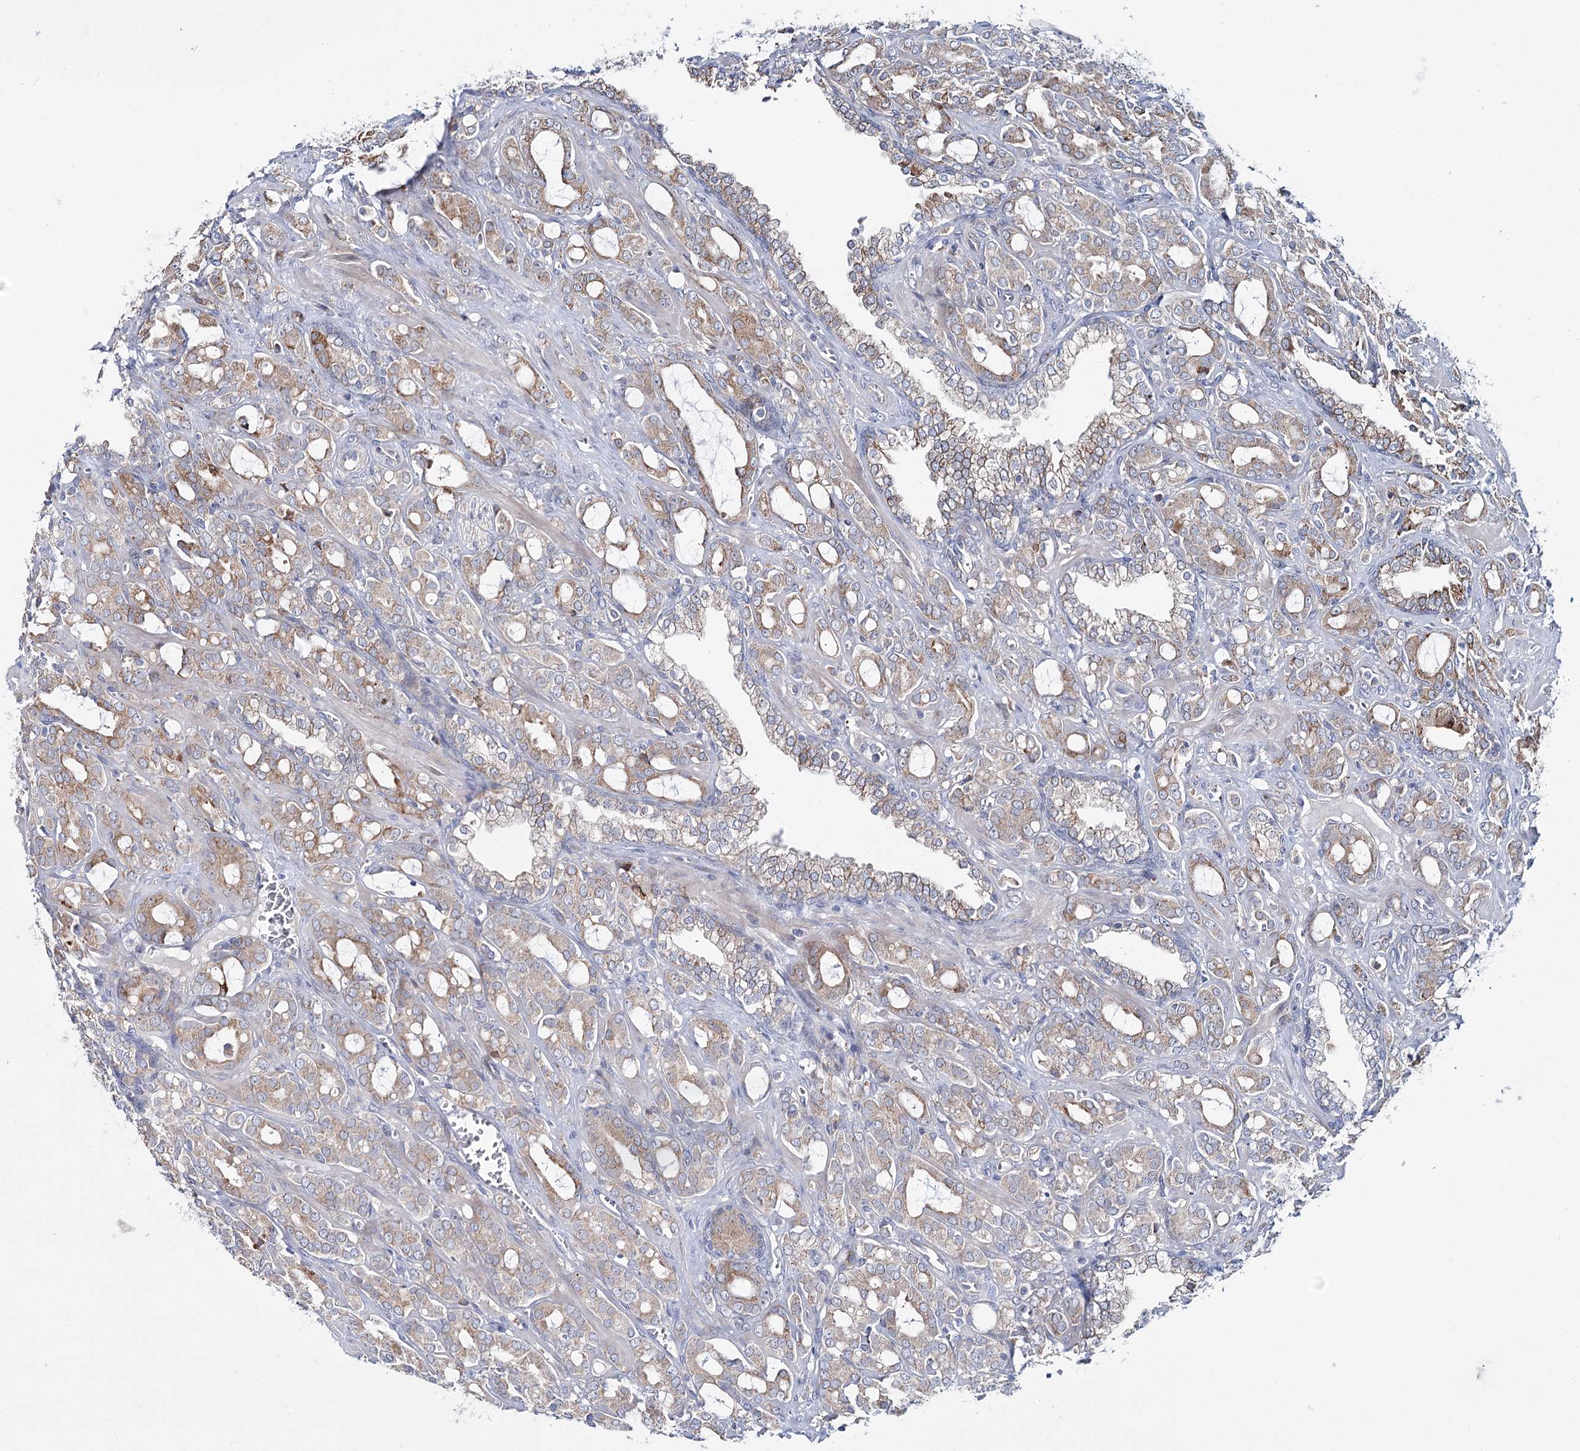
{"staining": {"intensity": "weak", "quantity": ">75%", "location": "cytoplasmic/membranous"}, "tissue": "prostate cancer", "cell_type": "Tumor cells", "image_type": "cancer", "snomed": [{"axis": "morphology", "description": "Adenocarcinoma, High grade"}, {"axis": "topography", "description": "Prostate"}], "caption": "Weak cytoplasmic/membranous staining is seen in about >75% of tumor cells in prostate cancer (adenocarcinoma (high-grade)).", "gene": "CPLANE1", "patient": {"sex": "male", "age": 72}}